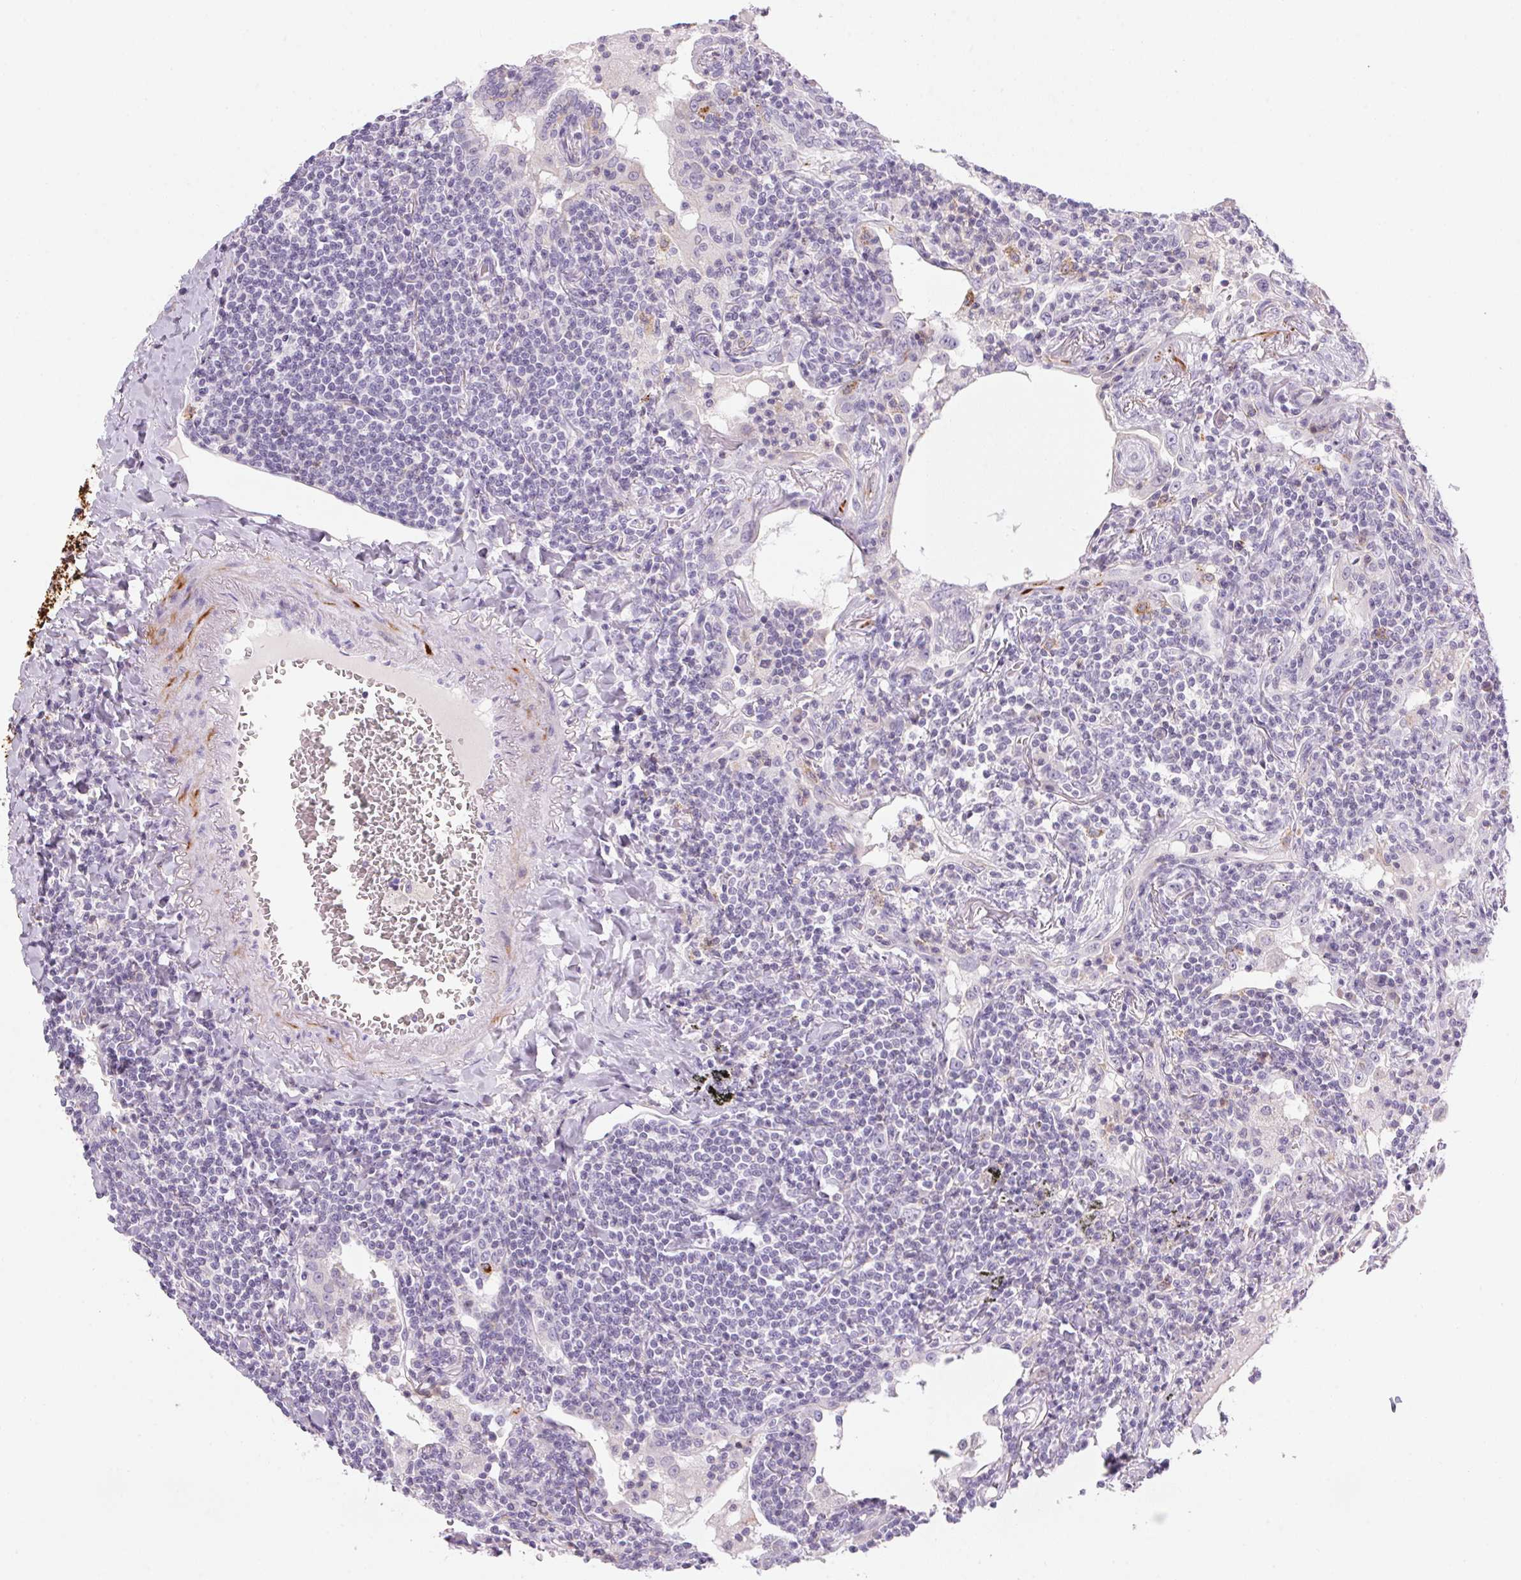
{"staining": {"intensity": "negative", "quantity": "none", "location": "none"}, "tissue": "lymphoma", "cell_type": "Tumor cells", "image_type": "cancer", "snomed": [{"axis": "morphology", "description": "Malignant lymphoma, non-Hodgkin's type, Low grade"}, {"axis": "topography", "description": "Lung"}], "caption": "There is no significant staining in tumor cells of lymphoma.", "gene": "ECPAS", "patient": {"sex": "female", "age": 71}}